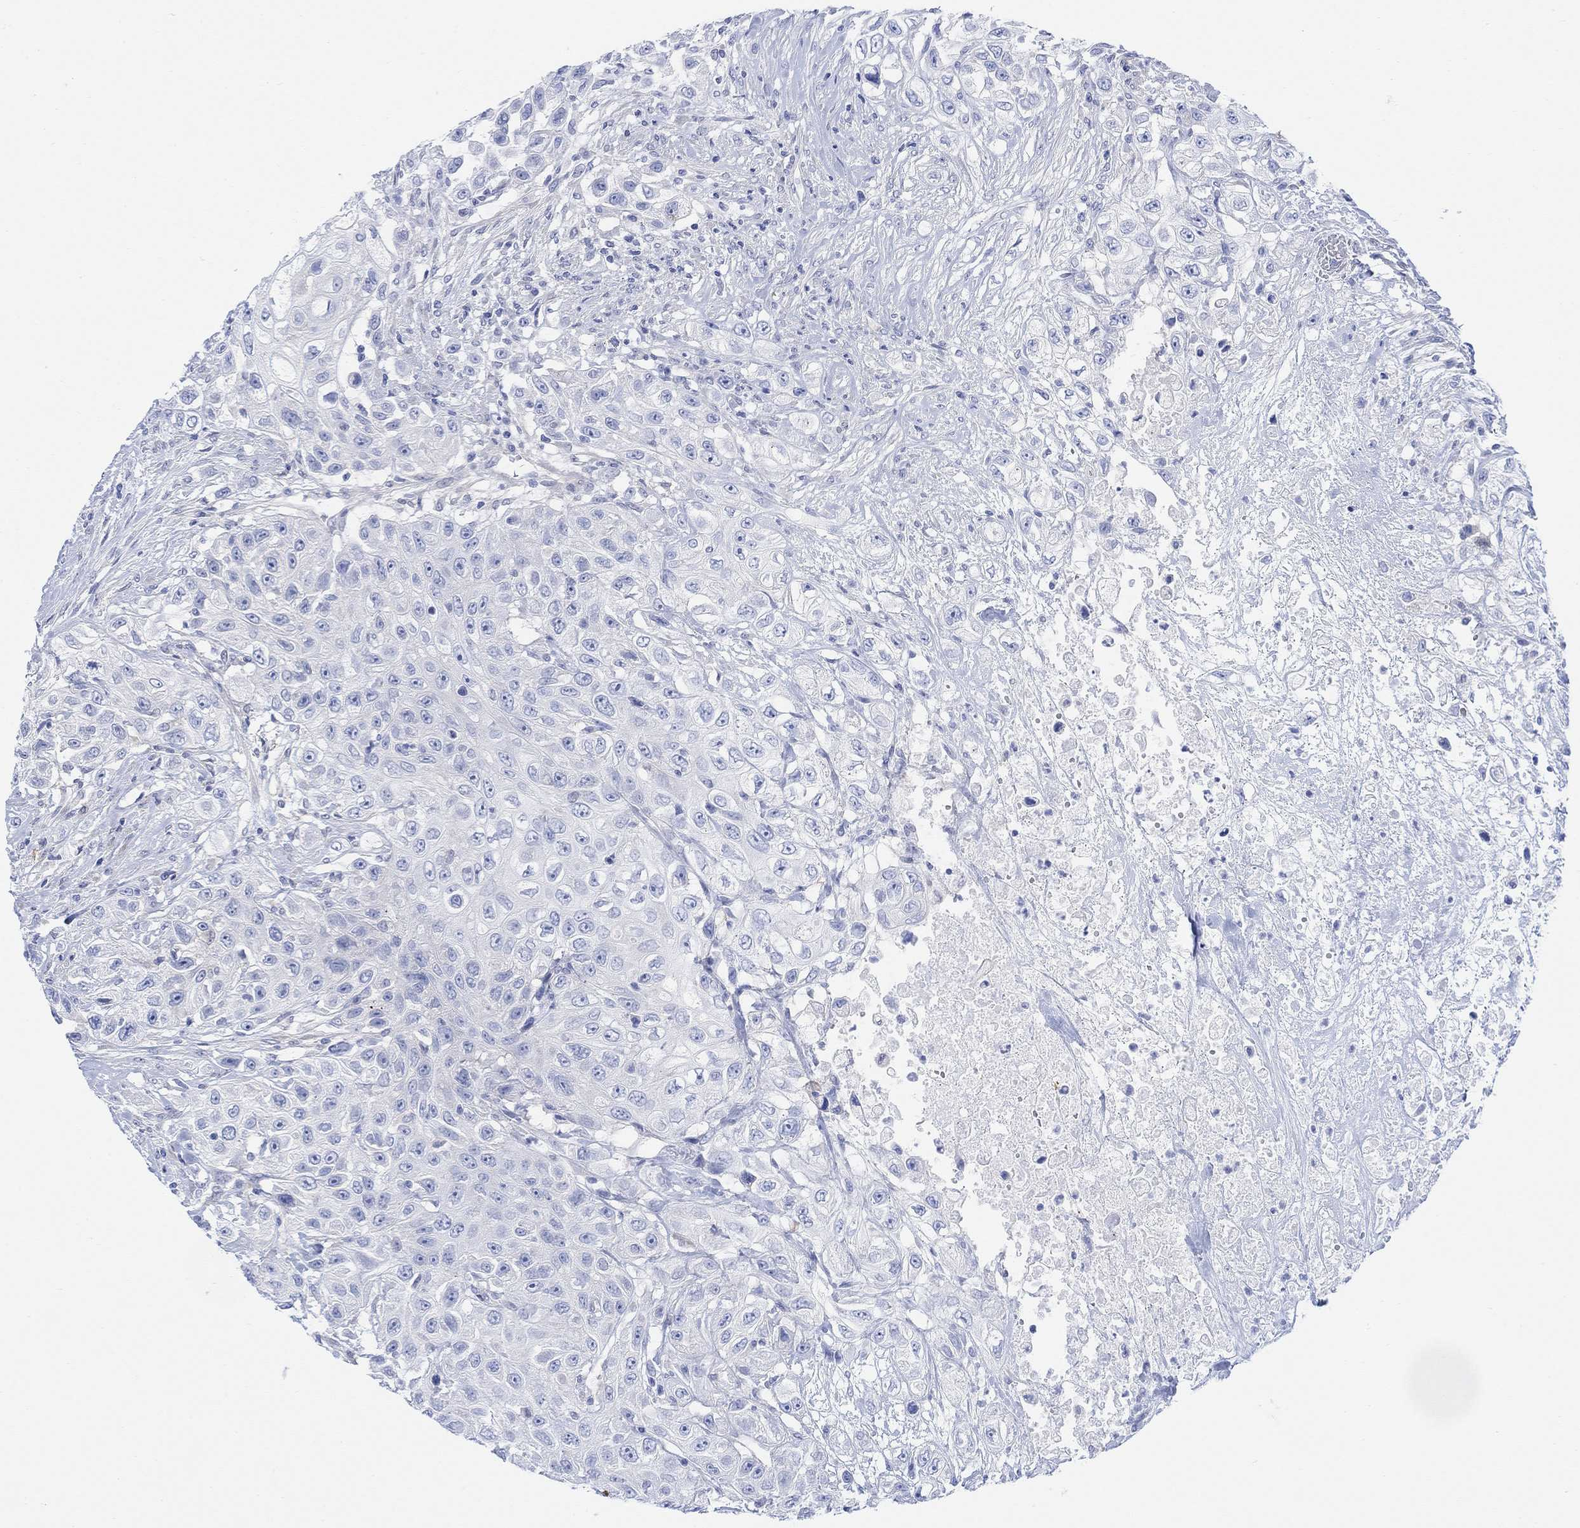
{"staining": {"intensity": "negative", "quantity": "none", "location": "none"}, "tissue": "urothelial cancer", "cell_type": "Tumor cells", "image_type": "cancer", "snomed": [{"axis": "morphology", "description": "Urothelial carcinoma, High grade"}, {"axis": "topography", "description": "Urinary bladder"}], "caption": "Tumor cells are negative for brown protein staining in high-grade urothelial carcinoma.", "gene": "TLDC2", "patient": {"sex": "female", "age": 56}}